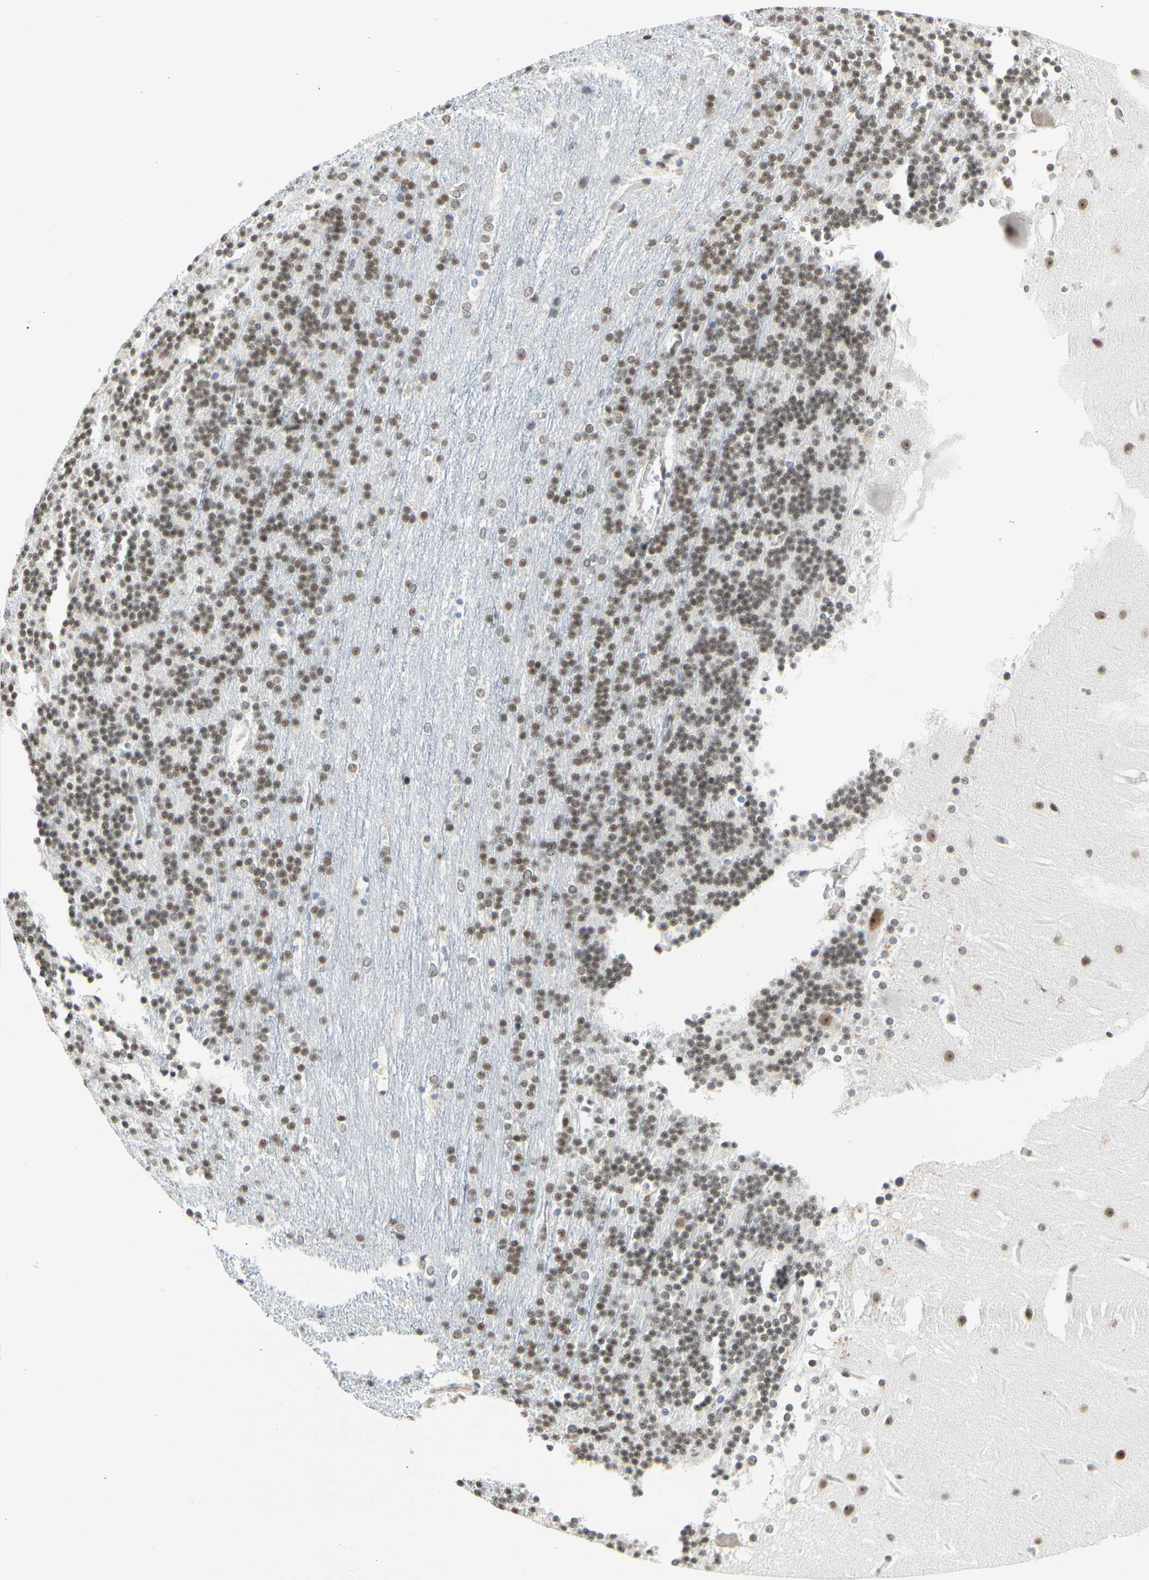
{"staining": {"intensity": "strong", "quantity": ">75%", "location": "nuclear"}, "tissue": "cerebellum", "cell_type": "Cells in granular layer", "image_type": "normal", "snomed": [{"axis": "morphology", "description": "Normal tissue, NOS"}, {"axis": "topography", "description": "Cerebellum"}], "caption": "IHC histopathology image of unremarkable cerebellum: cerebellum stained using immunohistochemistry exhibits high levels of strong protein expression localized specifically in the nuclear of cells in granular layer, appearing as a nuclear brown color.", "gene": "ZSCAN16", "patient": {"sex": "female", "age": 19}}